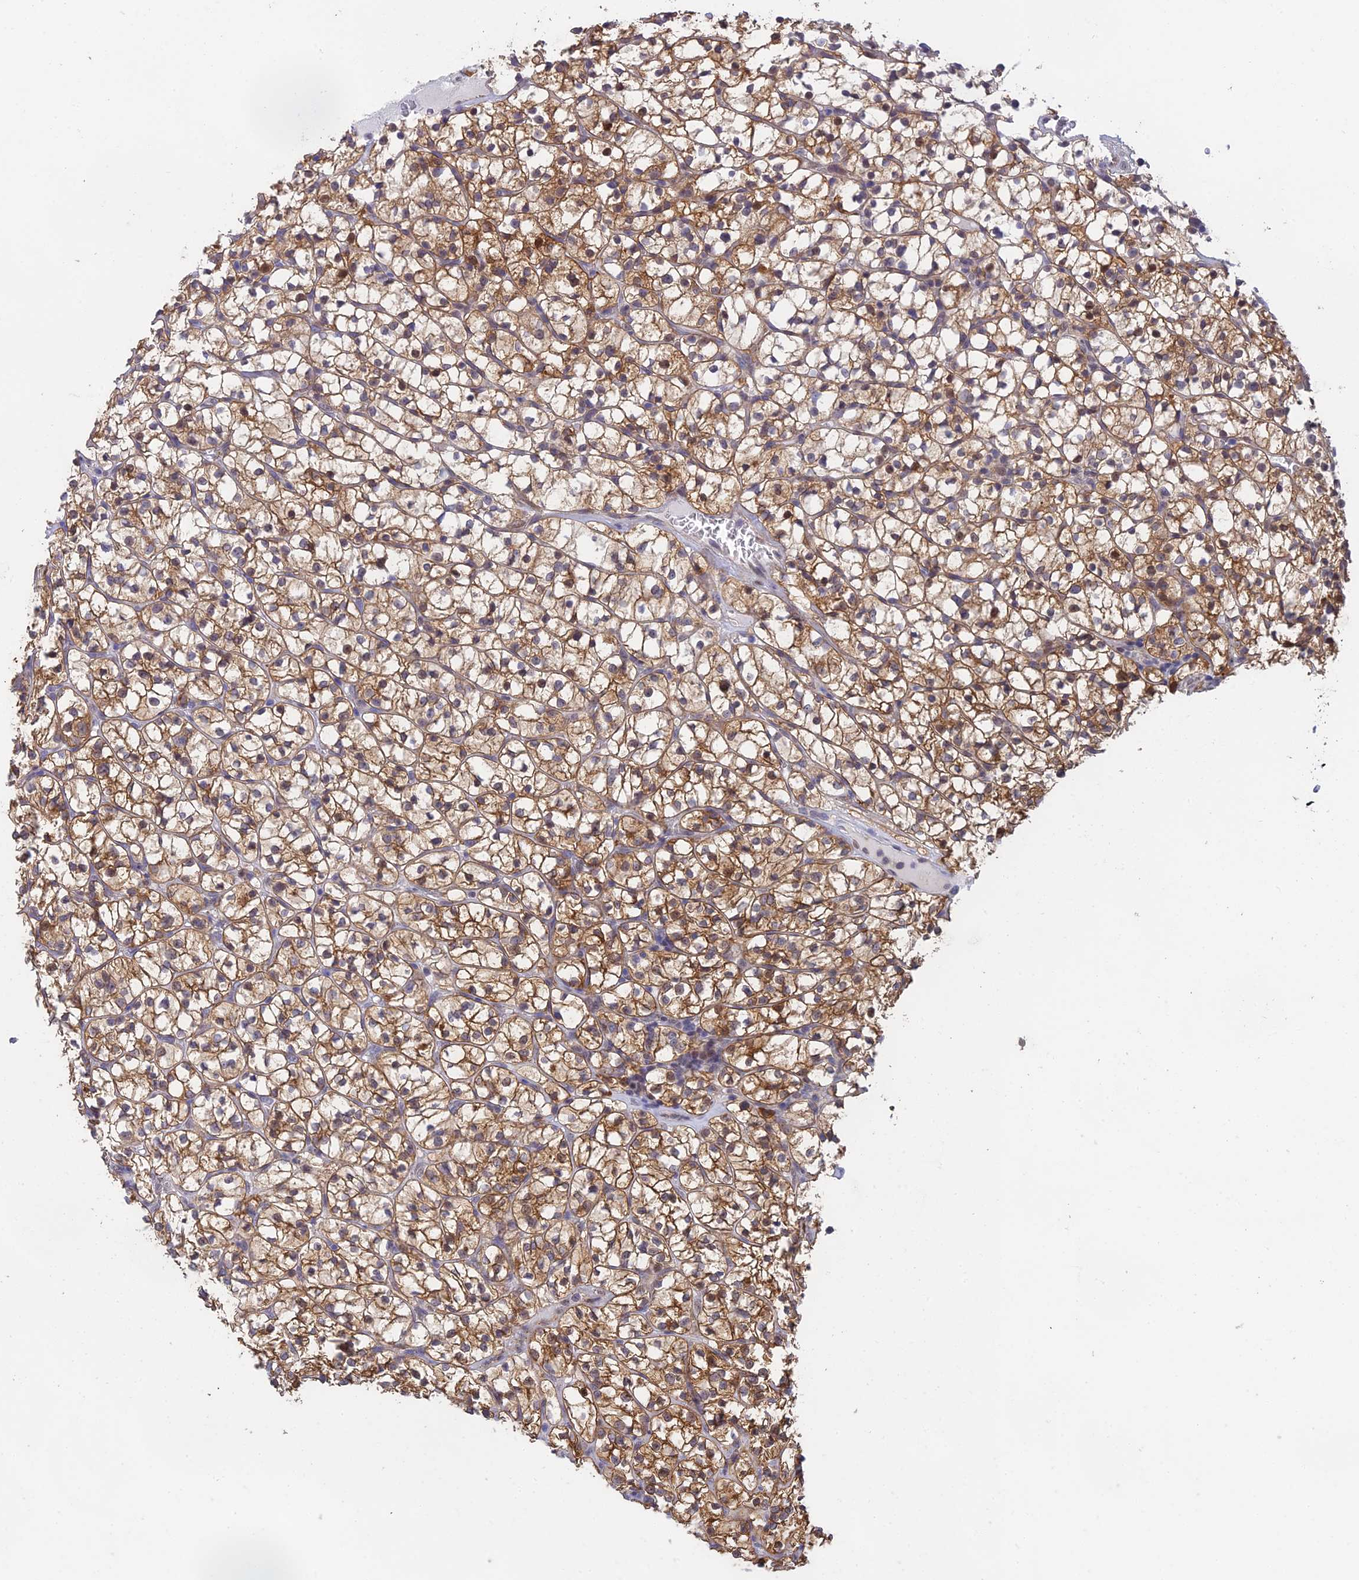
{"staining": {"intensity": "moderate", "quantity": ">75%", "location": "cytoplasmic/membranous,nuclear"}, "tissue": "renal cancer", "cell_type": "Tumor cells", "image_type": "cancer", "snomed": [{"axis": "morphology", "description": "Adenocarcinoma, NOS"}, {"axis": "topography", "description": "Kidney"}], "caption": "The image reveals staining of renal cancer, revealing moderate cytoplasmic/membranous and nuclear protein staining (brown color) within tumor cells.", "gene": "MRPL17", "patient": {"sex": "female", "age": 64}}